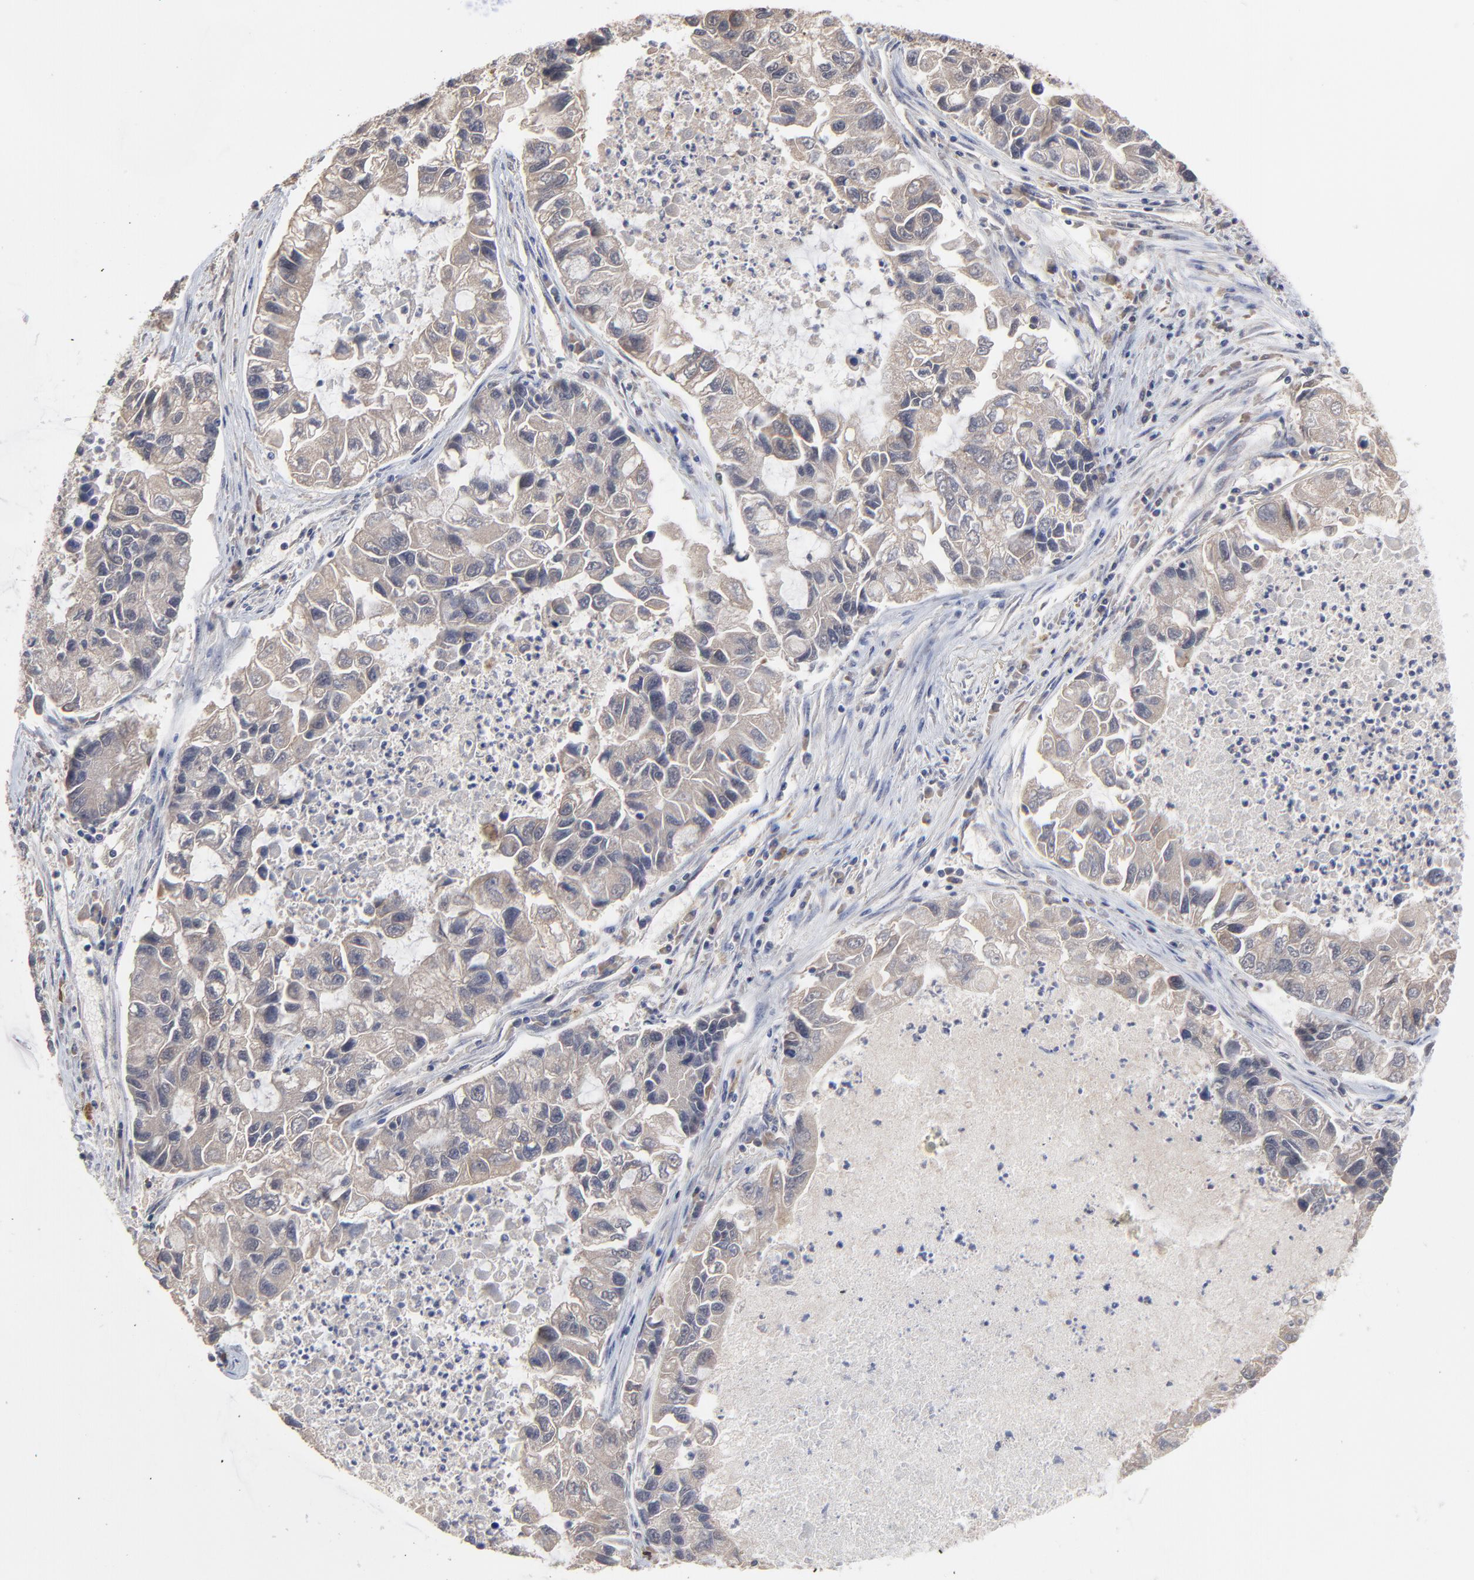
{"staining": {"intensity": "weak", "quantity": ">75%", "location": "cytoplasmic/membranous"}, "tissue": "lung cancer", "cell_type": "Tumor cells", "image_type": "cancer", "snomed": [{"axis": "morphology", "description": "Adenocarcinoma, NOS"}, {"axis": "topography", "description": "Lung"}], "caption": "Brown immunohistochemical staining in adenocarcinoma (lung) shows weak cytoplasmic/membranous expression in approximately >75% of tumor cells.", "gene": "FAM199X", "patient": {"sex": "female", "age": 51}}